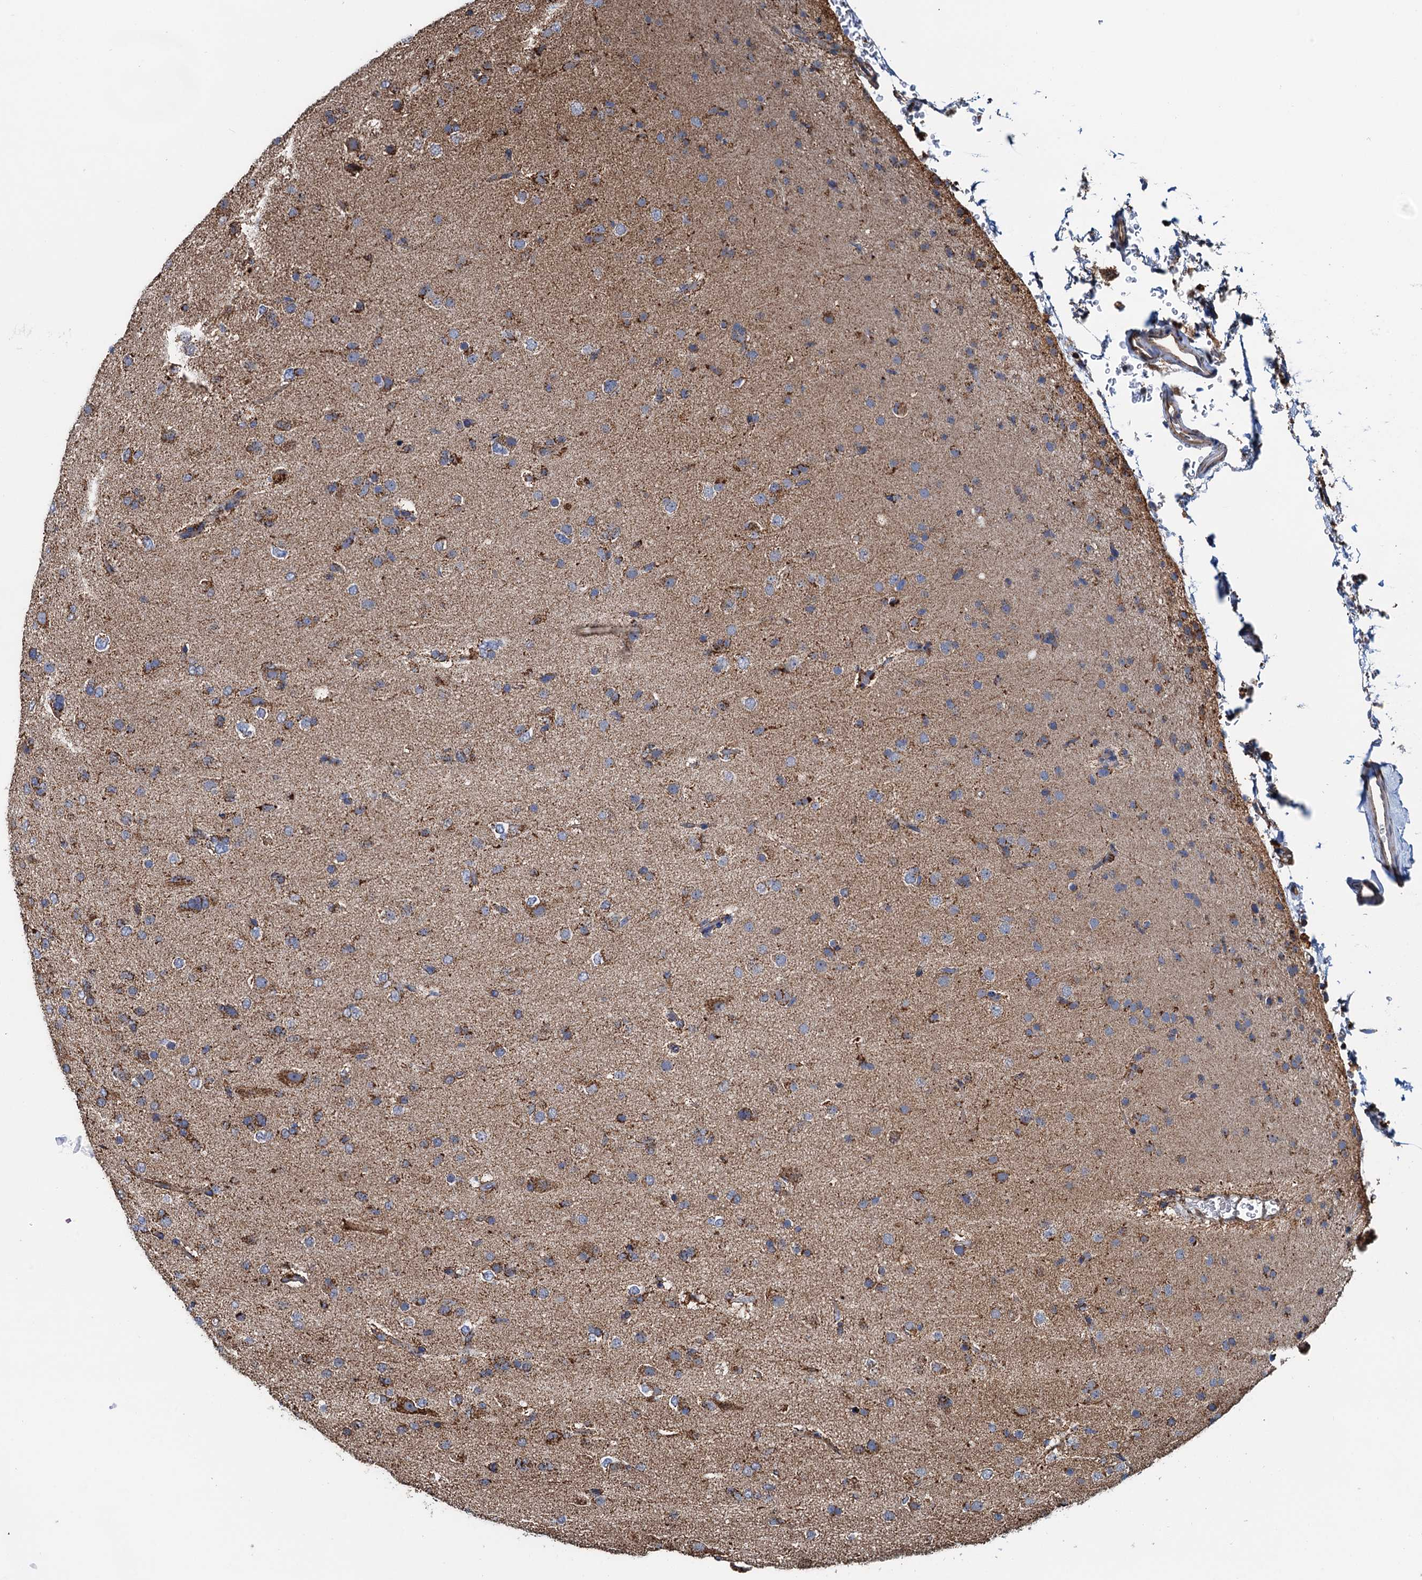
{"staining": {"intensity": "moderate", "quantity": ">75%", "location": "cytoplasmic/membranous"}, "tissue": "glioma", "cell_type": "Tumor cells", "image_type": "cancer", "snomed": [{"axis": "morphology", "description": "Glioma, malignant, Low grade"}, {"axis": "topography", "description": "Brain"}], "caption": "A histopathology image of glioma stained for a protein reveals moderate cytoplasmic/membranous brown staining in tumor cells.", "gene": "AAGAB", "patient": {"sex": "male", "age": 65}}